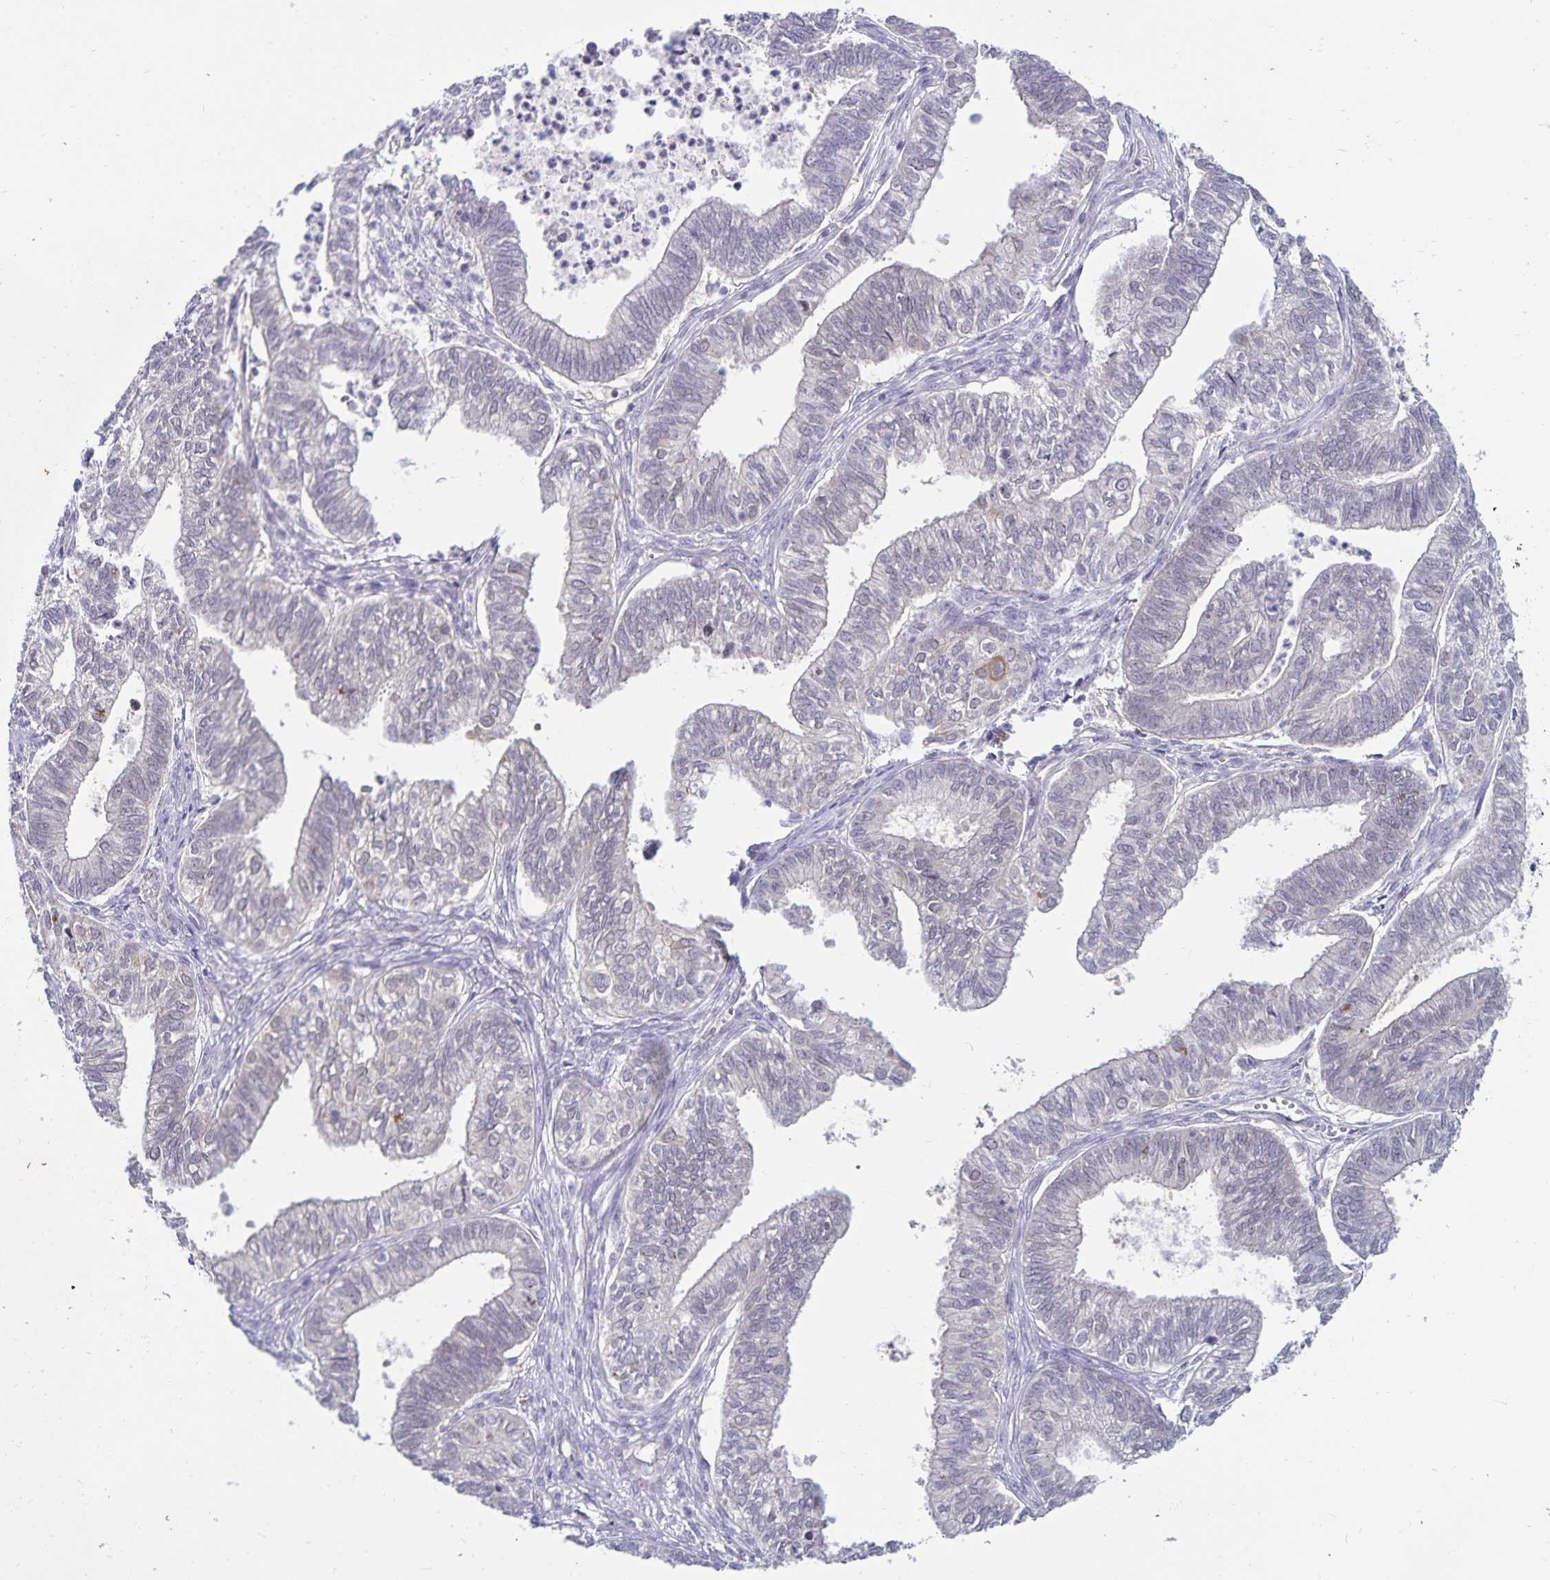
{"staining": {"intensity": "negative", "quantity": "none", "location": "none"}, "tissue": "ovarian cancer", "cell_type": "Tumor cells", "image_type": "cancer", "snomed": [{"axis": "morphology", "description": "Carcinoma, endometroid"}, {"axis": "topography", "description": "Ovary"}], "caption": "This is a image of IHC staining of endometroid carcinoma (ovarian), which shows no staining in tumor cells.", "gene": "CDKN2B", "patient": {"sex": "female", "age": 64}}